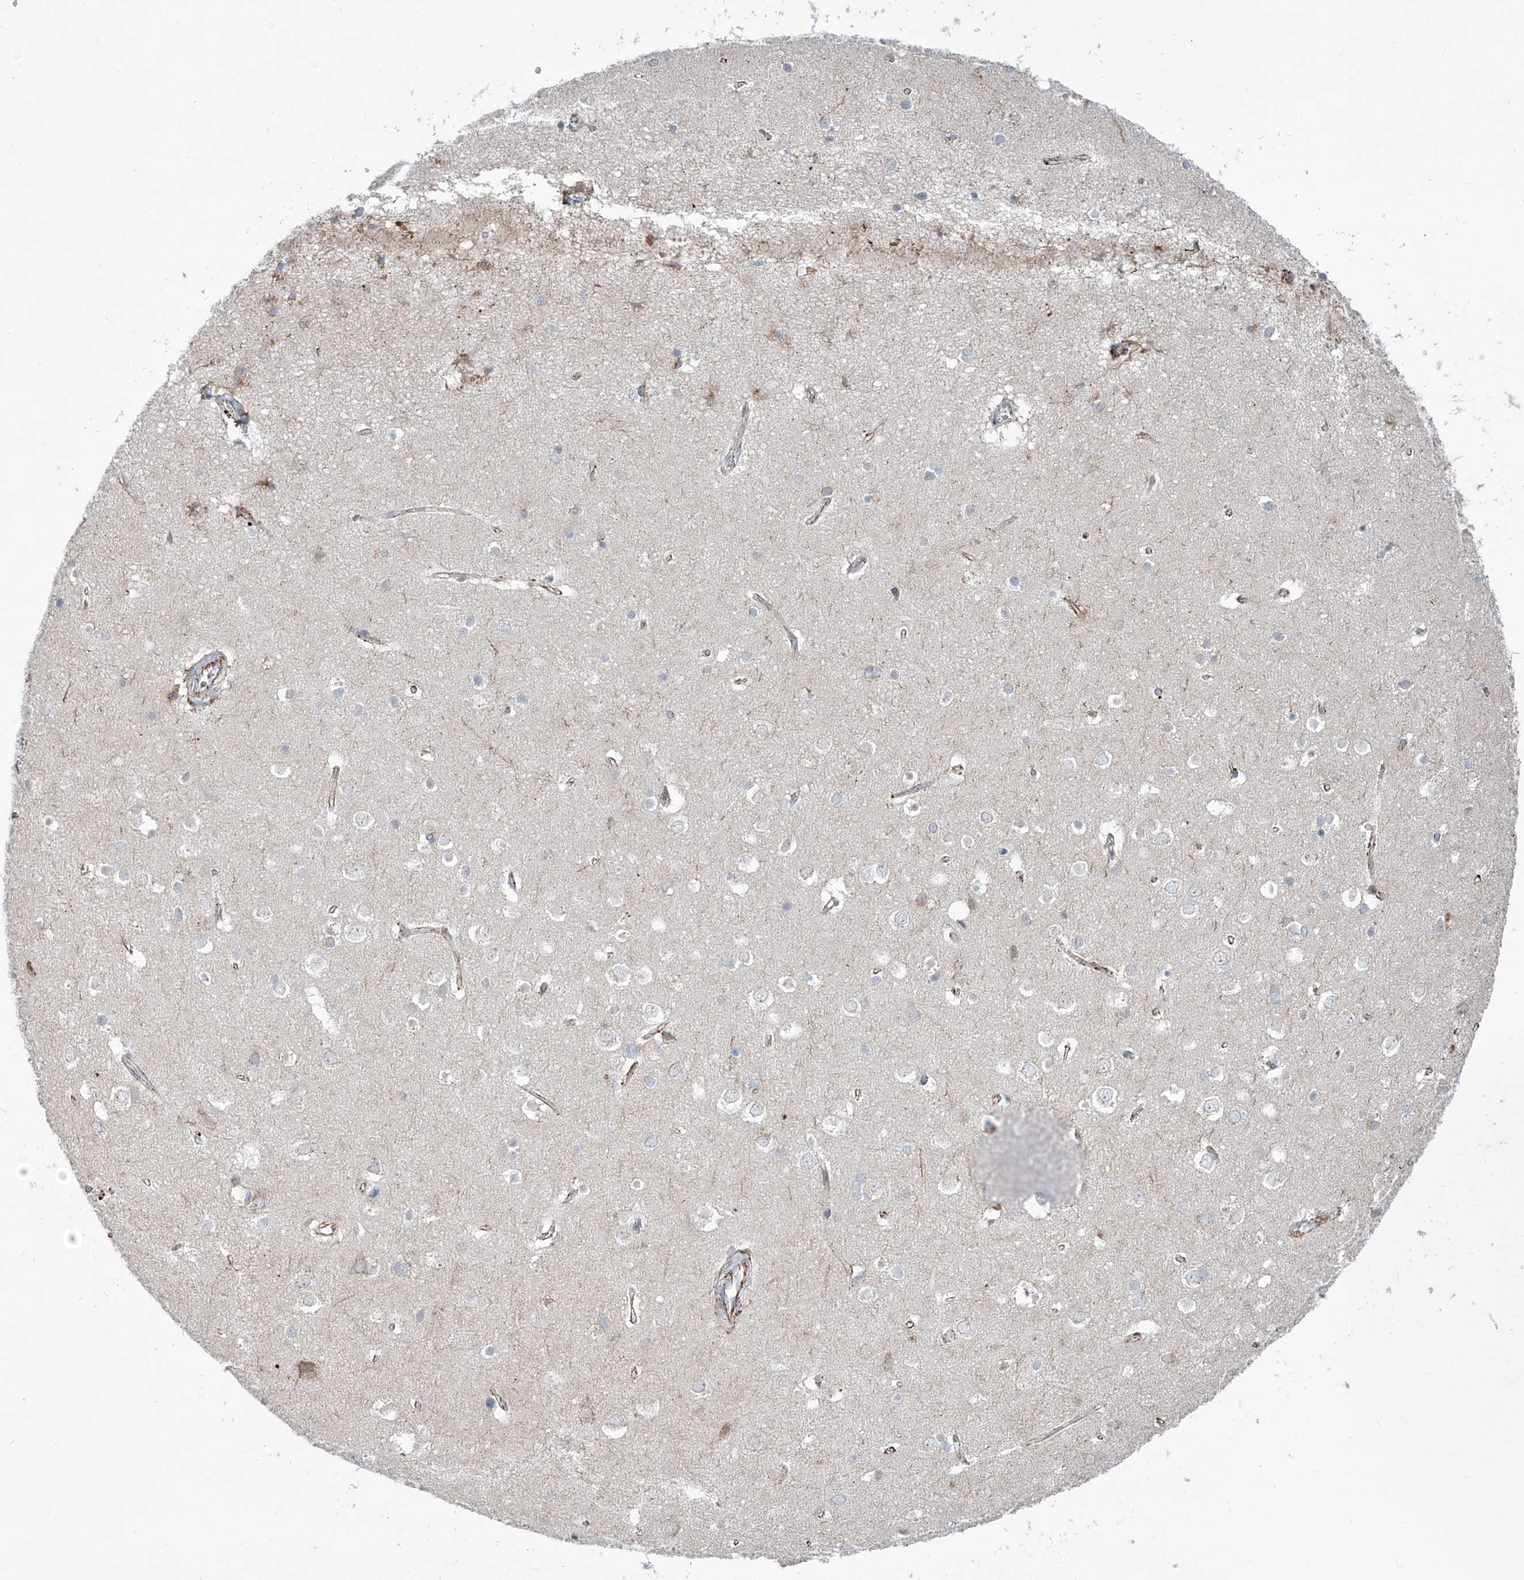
{"staining": {"intensity": "moderate", "quantity": "25%-75%", "location": "cytoplasmic/membranous"}, "tissue": "cerebral cortex", "cell_type": "Endothelial cells", "image_type": "normal", "snomed": [{"axis": "morphology", "description": "Normal tissue, NOS"}, {"axis": "topography", "description": "Cerebral cortex"}], "caption": "A medium amount of moderate cytoplasmic/membranous staining is appreciated in approximately 25%-75% of endothelial cells in normal cerebral cortex.", "gene": "CDH5", "patient": {"sex": "male", "age": 54}}